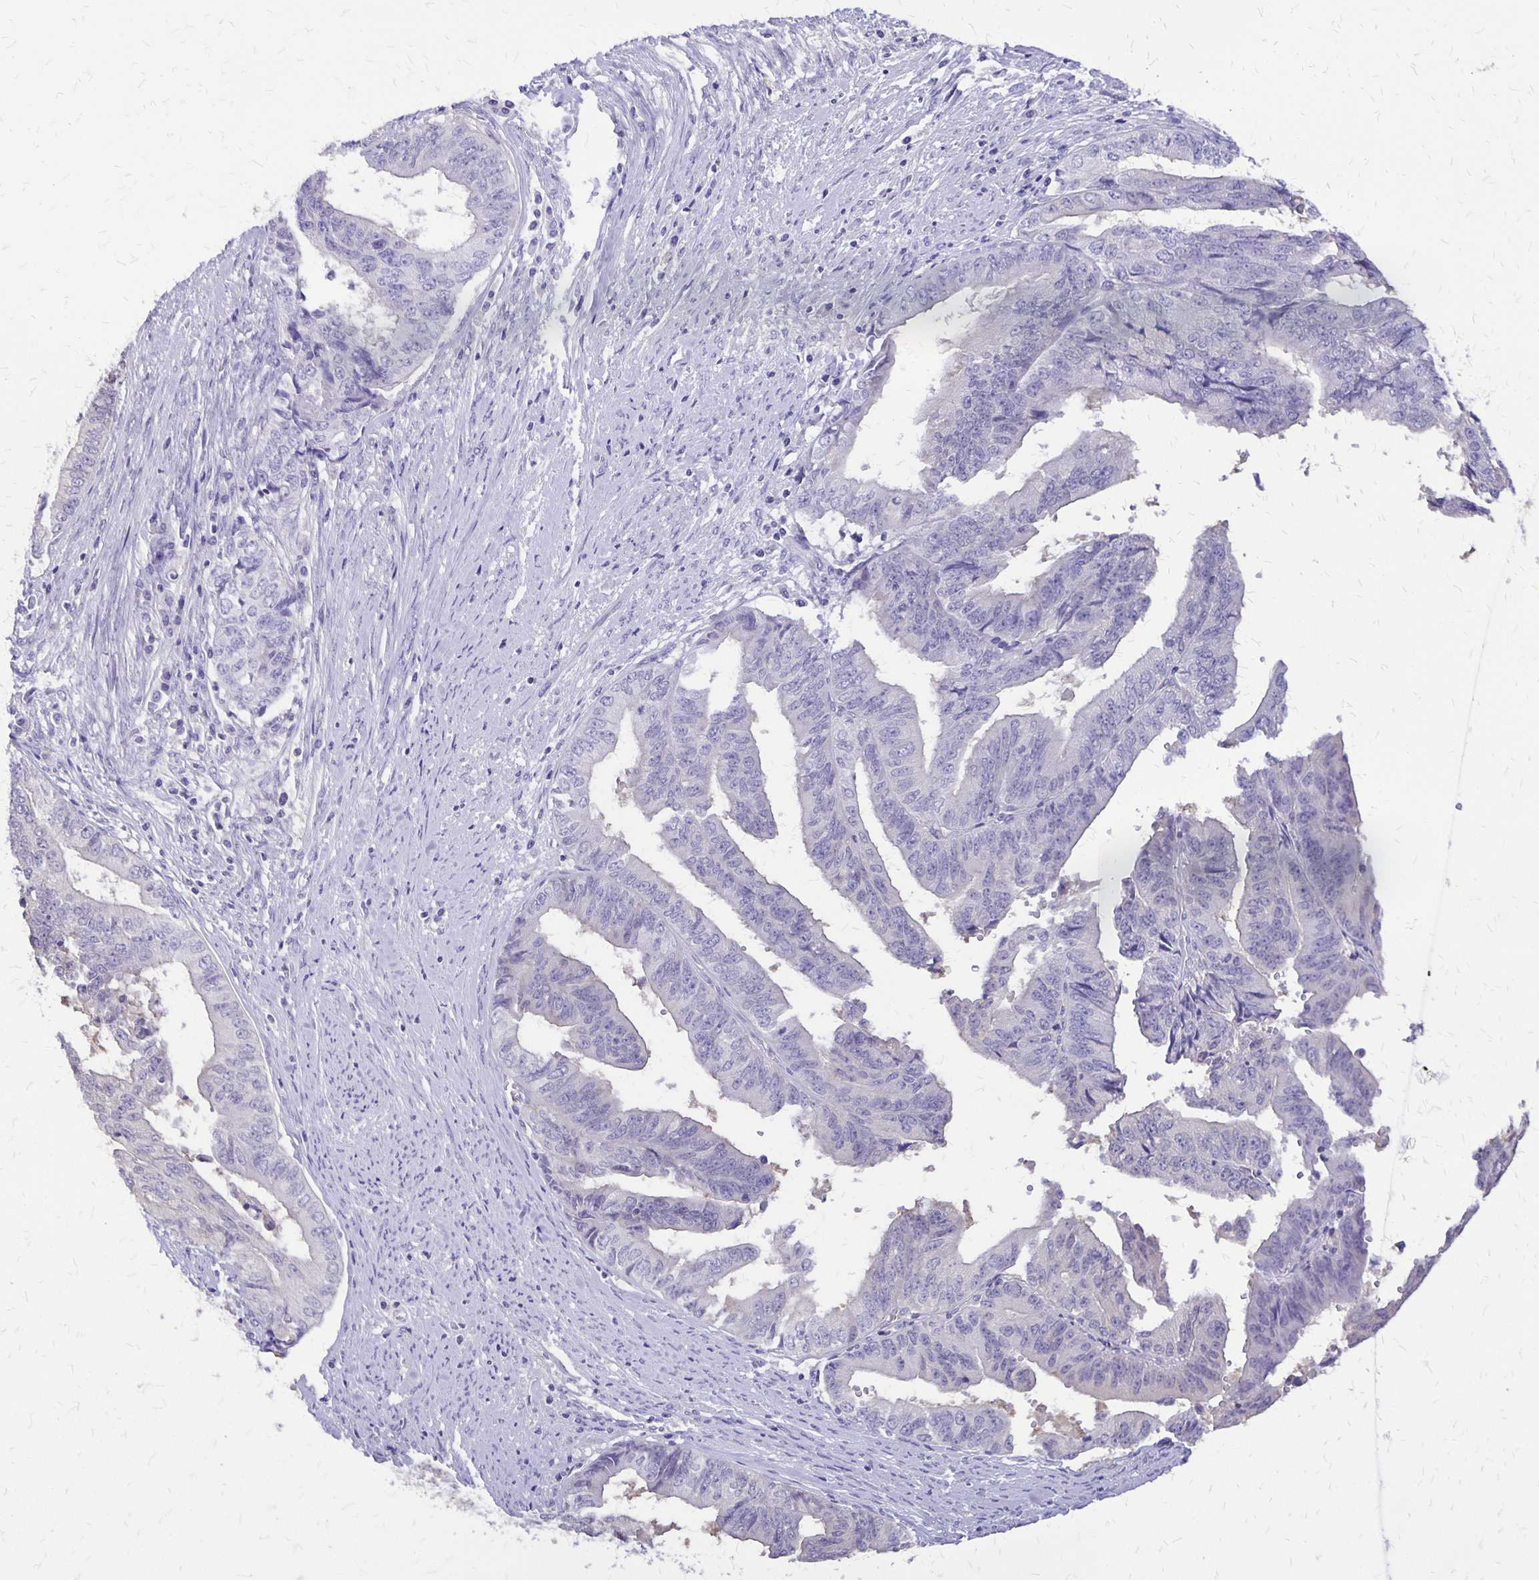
{"staining": {"intensity": "negative", "quantity": "none", "location": "none"}, "tissue": "endometrial cancer", "cell_type": "Tumor cells", "image_type": "cancer", "snomed": [{"axis": "morphology", "description": "Adenocarcinoma, NOS"}, {"axis": "topography", "description": "Endometrium"}], "caption": "Tumor cells show no significant expression in adenocarcinoma (endometrial).", "gene": "SI", "patient": {"sex": "female", "age": 65}}